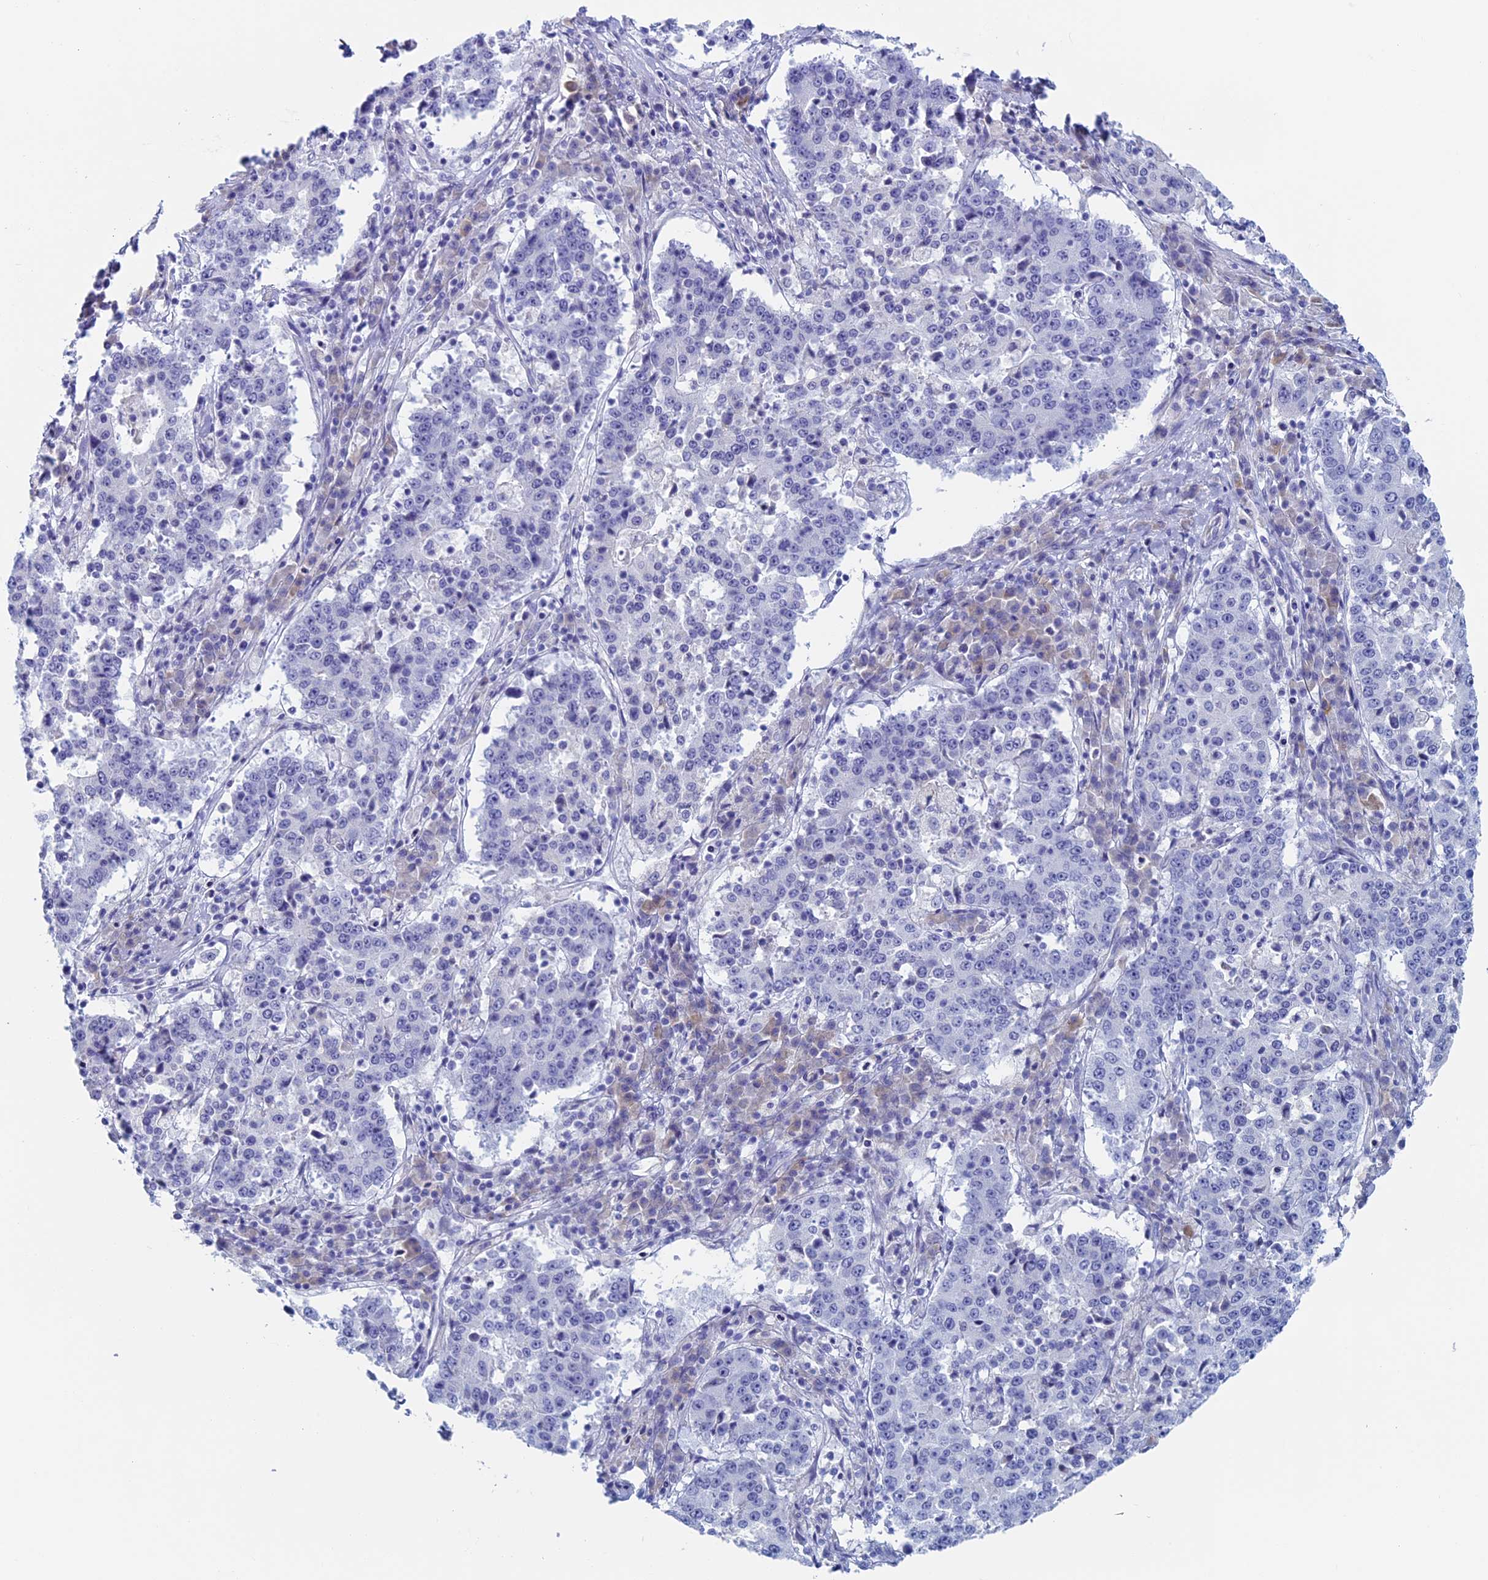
{"staining": {"intensity": "negative", "quantity": "none", "location": "none"}, "tissue": "stomach cancer", "cell_type": "Tumor cells", "image_type": "cancer", "snomed": [{"axis": "morphology", "description": "Adenocarcinoma, NOS"}, {"axis": "topography", "description": "Stomach"}], "caption": "High magnification brightfield microscopy of stomach cancer (adenocarcinoma) stained with DAB (3,3'-diaminobenzidine) (brown) and counterstained with hematoxylin (blue): tumor cells show no significant positivity.", "gene": "MAGEB6", "patient": {"sex": "male", "age": 59}}